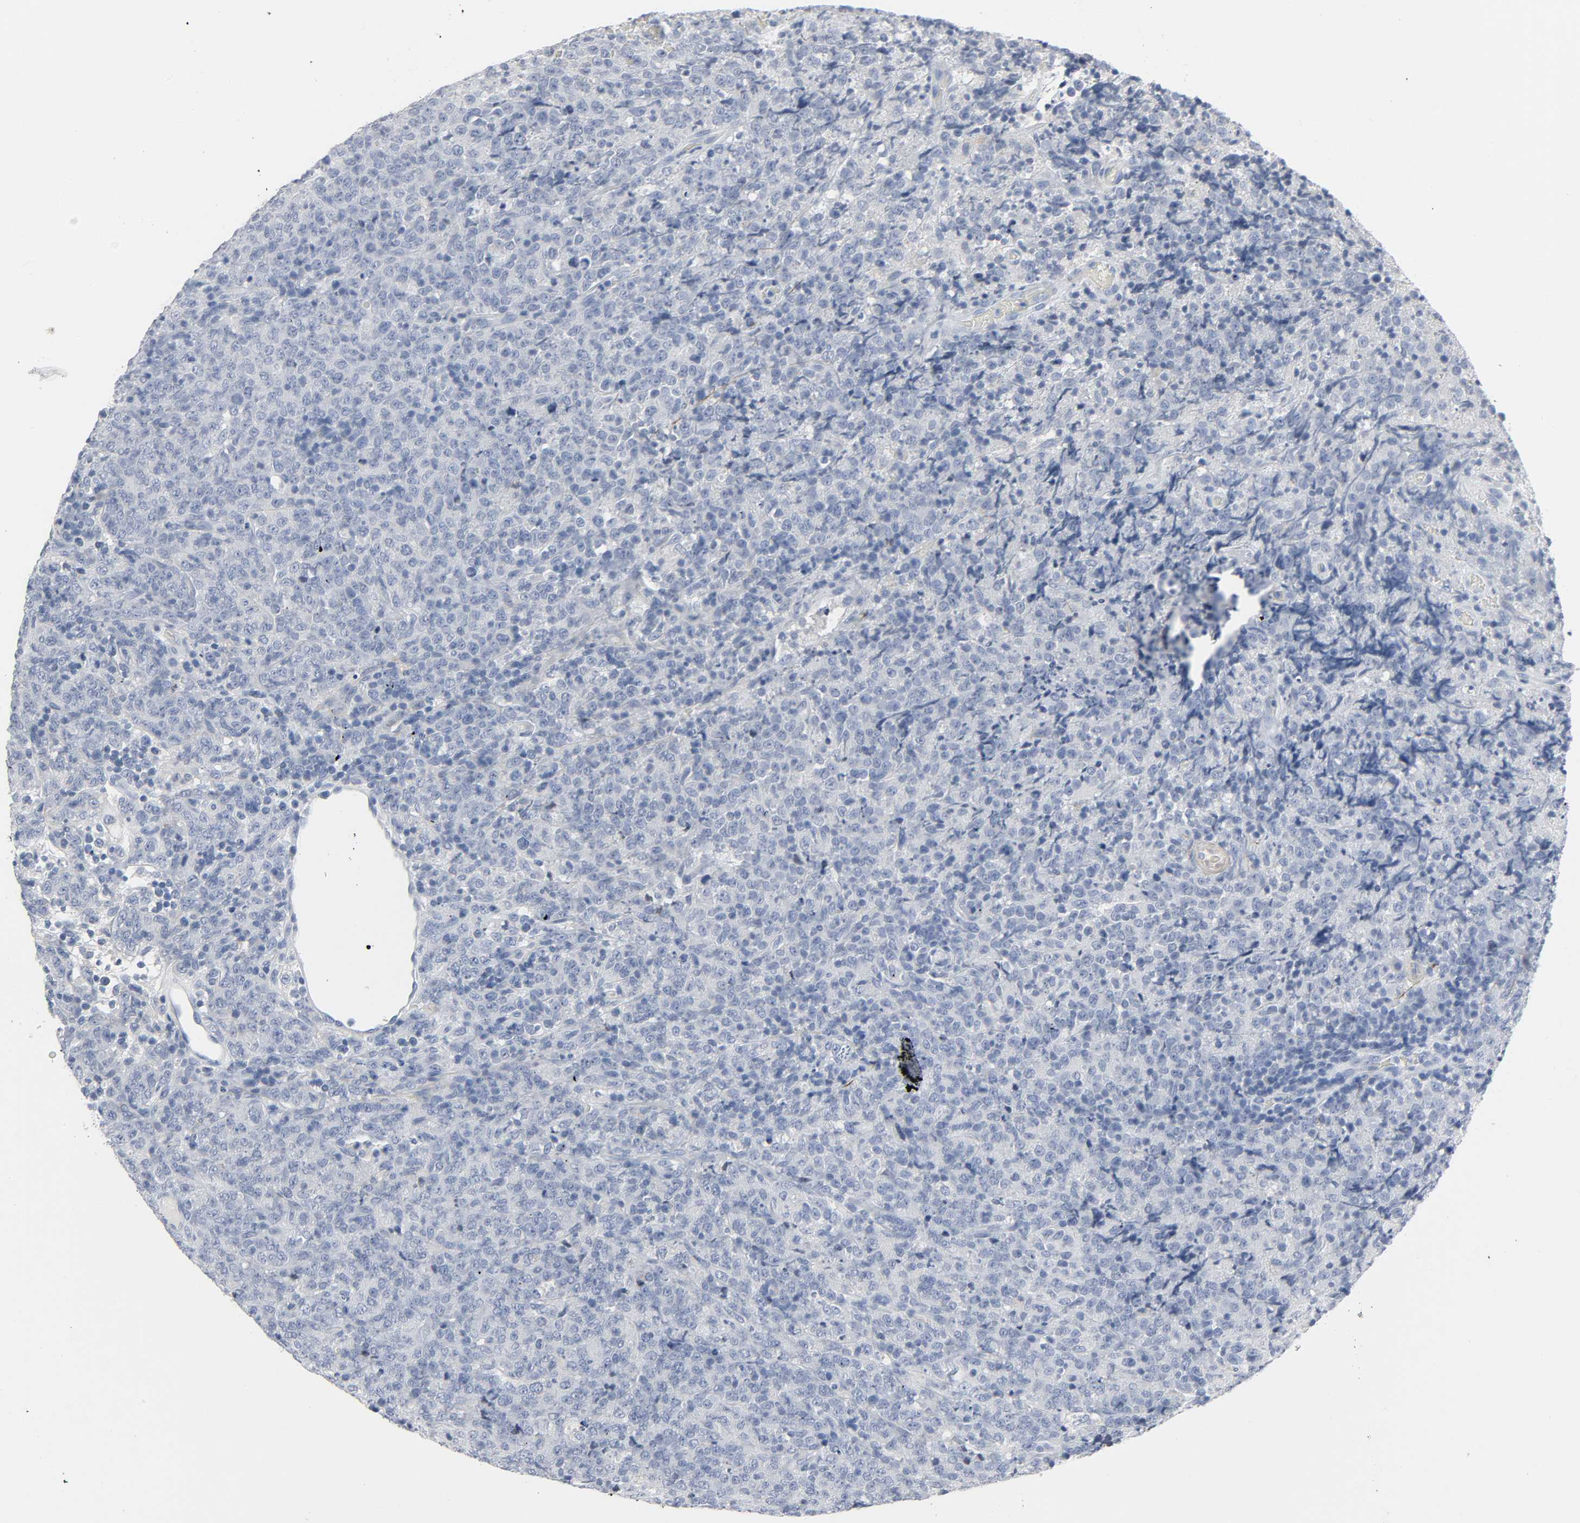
{"staining": {"intensity": "negative", "quantity": "none", "location": "none"}, "tissue": "lymphoma", "cell_type": "Tumor cells", "image_type": "cancer", "snomed": [{"axis": "morphology", "description": "Malignant lymphoma, non-Hodgkin's type, High grade"}, {"axis": "topography", "description": "Tonsil"}], "caption": "Immunohistochemistry image of neoplastic tissue: lymphoma stained with DAB exhibits no significant protein positivity in tumor cells.", "gene": "FBLN5", "patient": {"sex": "female", "age": 36}}